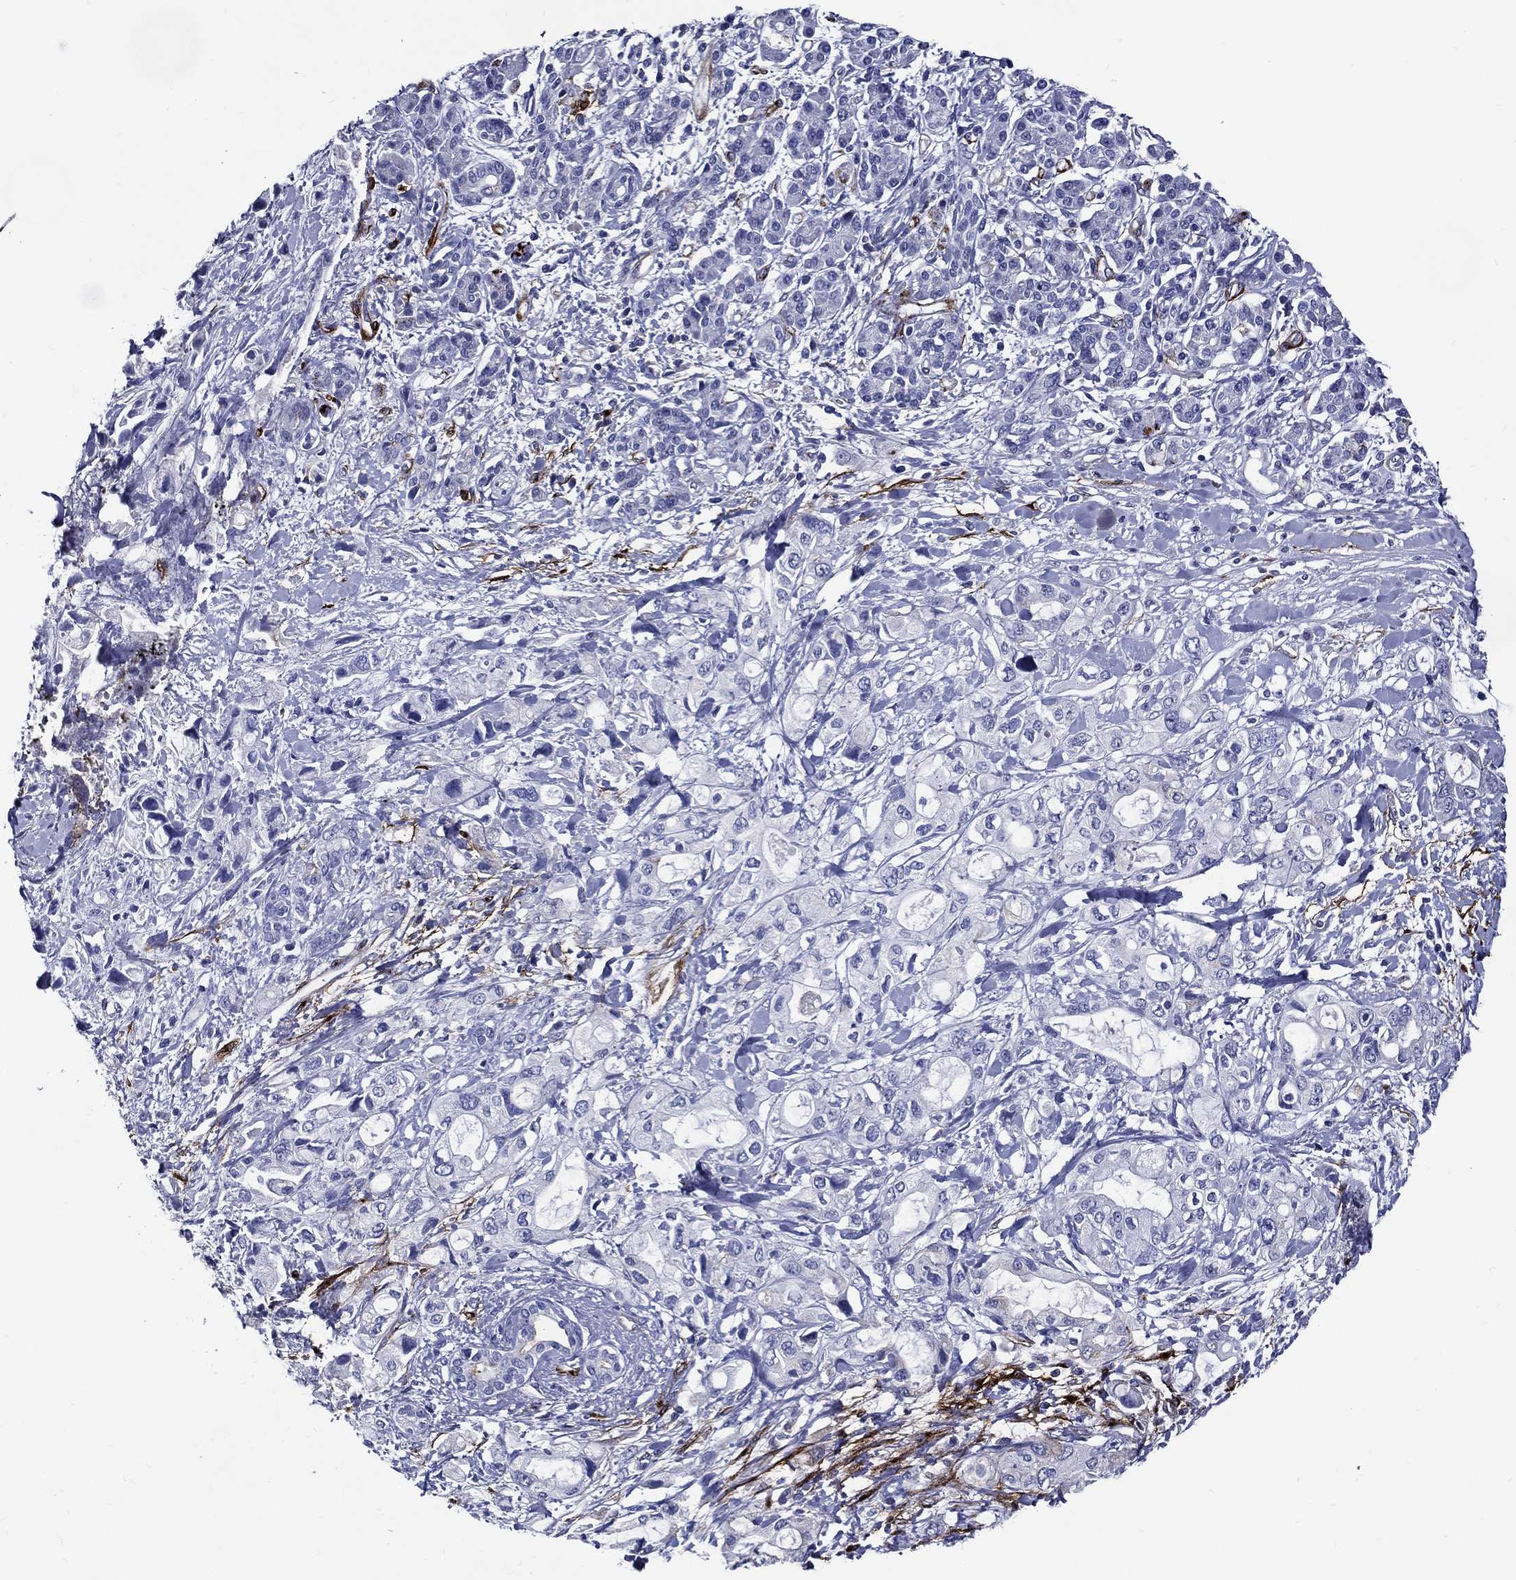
{"staining": {"intensity": "negative", "quantity": "none", "location": "none"}, "tissue": "pancreatic cancer", "cell_type": "Tumor cells", "image_type": "cancer", "snomed": [{"axis": "morphology", "description": "Adenocarcinoma, NOS"}, {"axis": "topography", "description": "Pancreas"}], "caption": "A high-resolution image shows immunohistochemistry (IHC) staining of pancreatic adenocarcinoma, which displays no significant expression in tumor cells. (IHC, brightfield microscopy, high magnification).", "gene": "ACE2", "patient": {"sex": "female", "age": 56}}